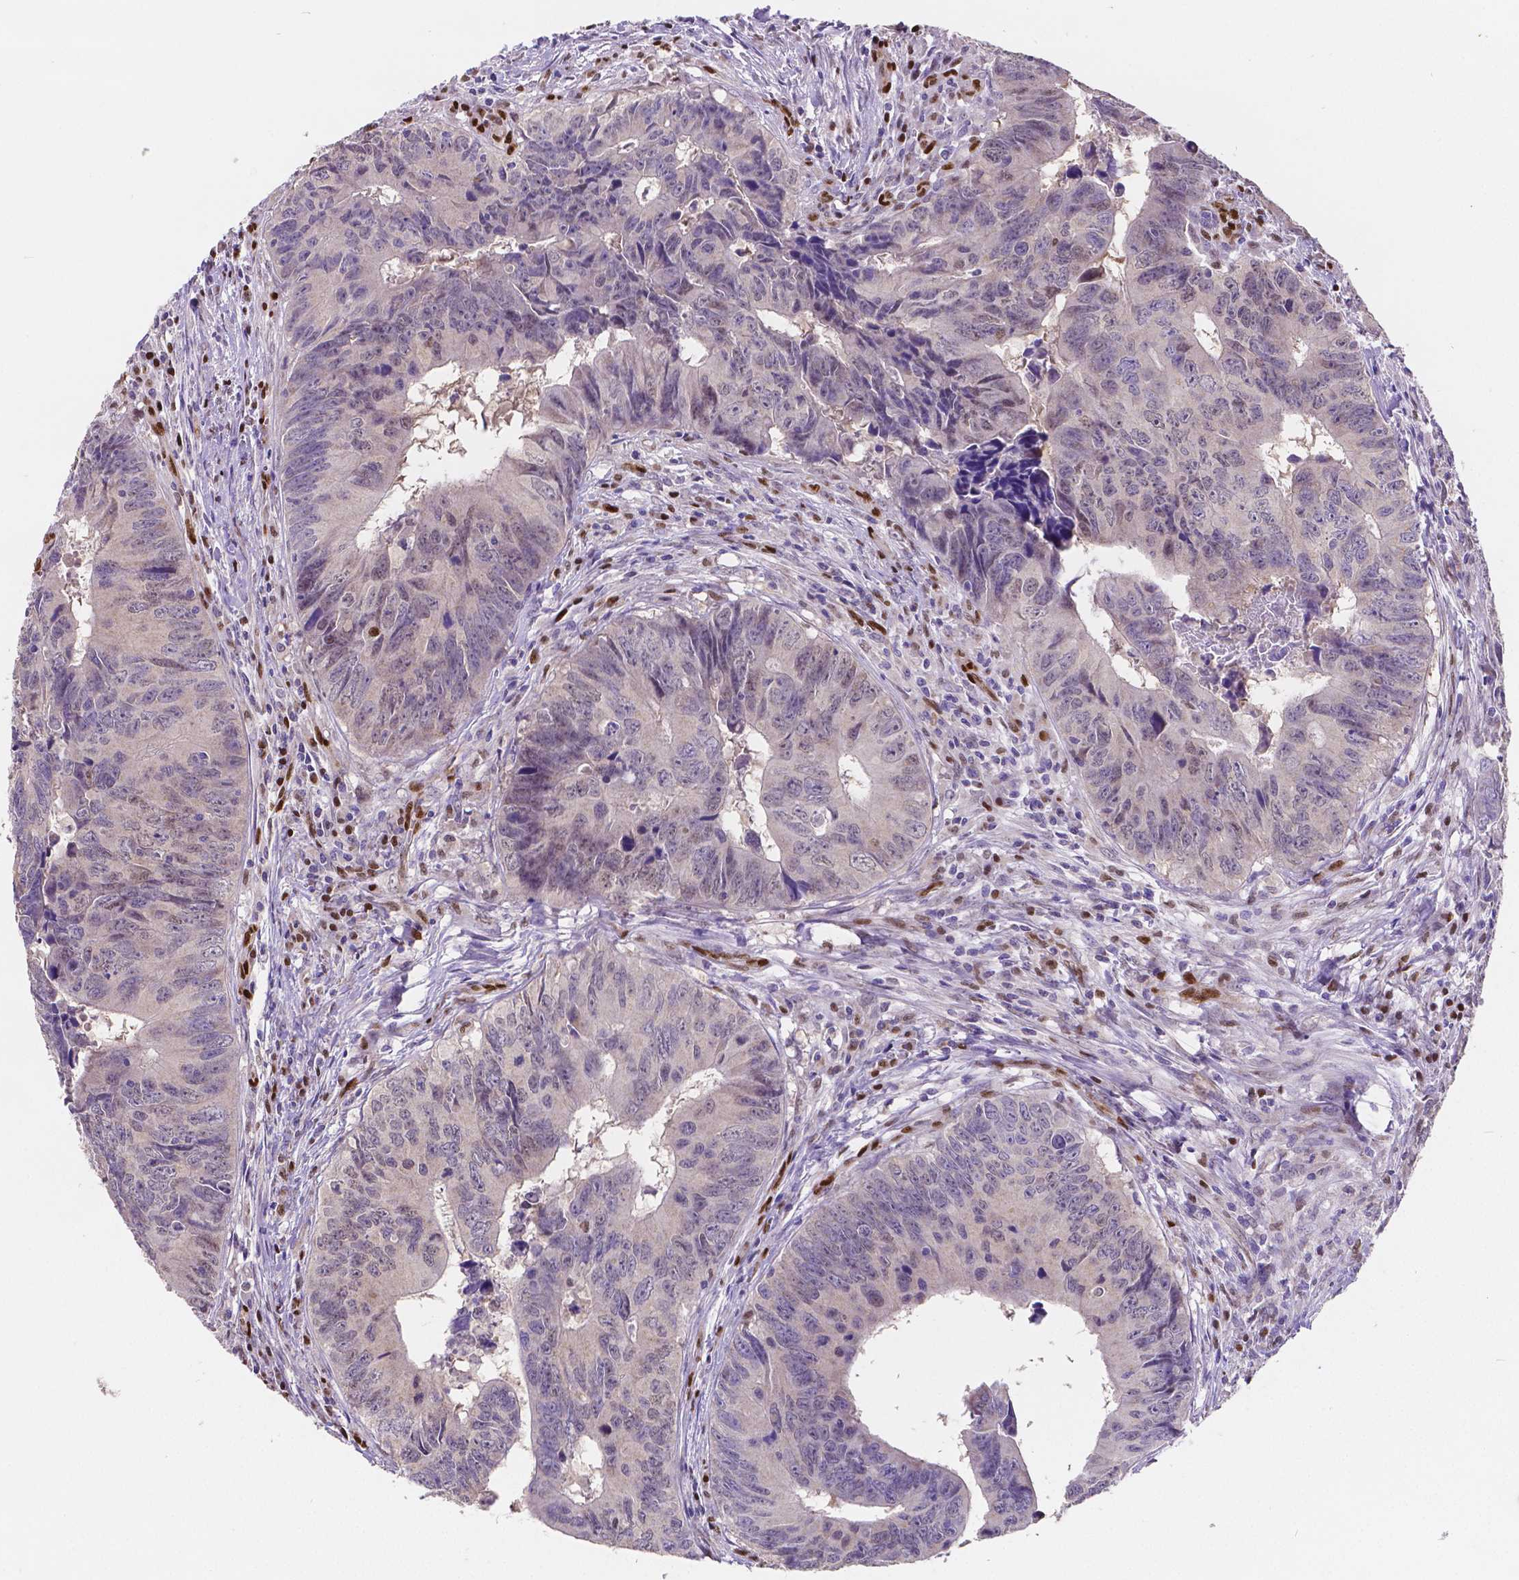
{"staining": {"intensity": "negative", "quantity": "none", "location": "none"}, "tissue": "colorectal cancer", "cell_type": "Tumor cells", "image_type": "cancer", "snomed": [{"axis": "morphology", "description": "Adenocarcinoma, NOS"}, {"axis": "topography", "description": "Colon"}], "caption": "Photomicrograph shows no protein expression in tumor cells of adenocarcinoma (colorectal) tissue. (DAB (3,3'-diaminobenzidine) immunohistochemistry (IHC), high magnification).", "gene": "MEF2C", "patient": {"sex": "female", "age": 82}}